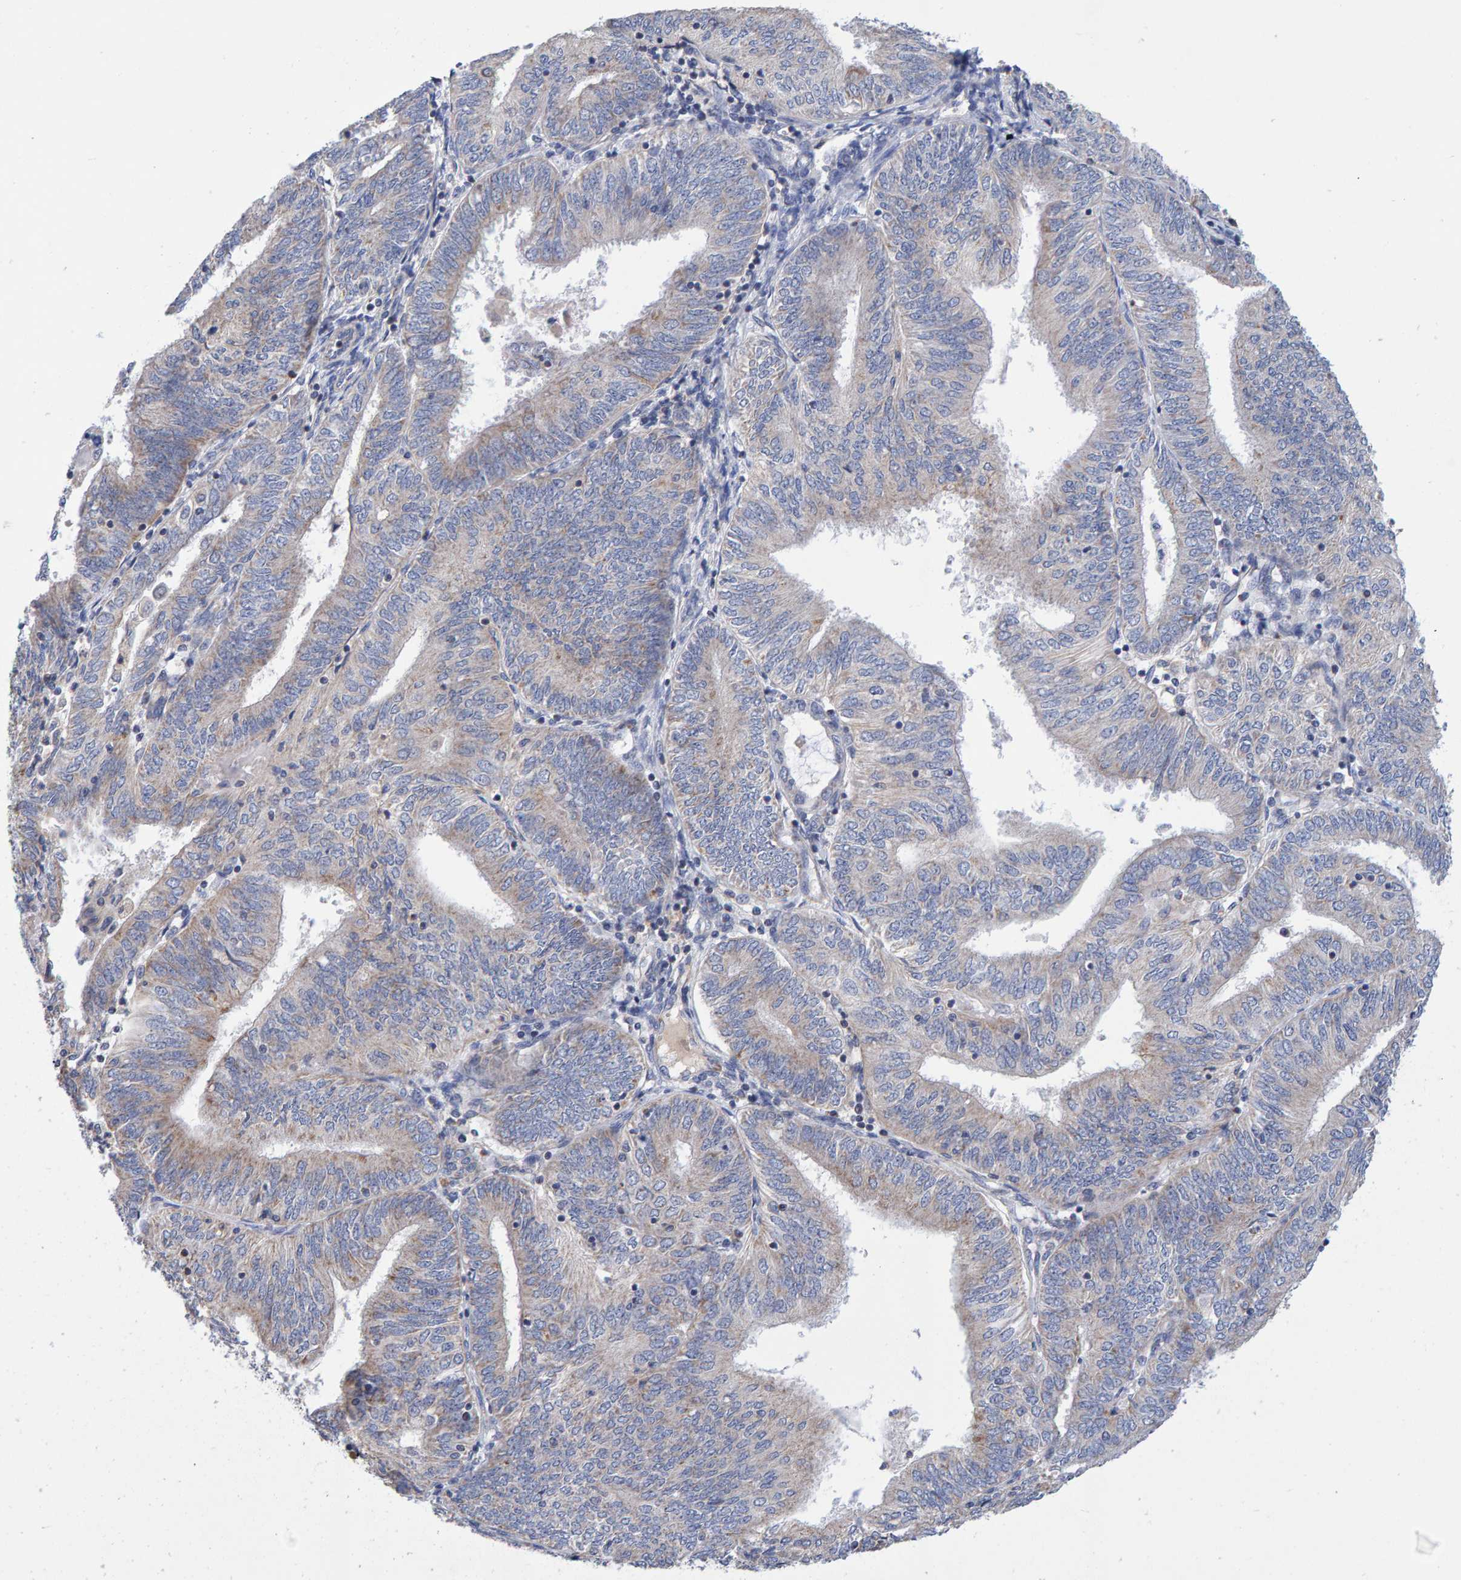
{"staining": {"intensity": "negative", "quantity": "none", "location": "none"}, "tissue": "endometrial cancer", "cell_type": "Tumor cells", "image_type": "cancer", "snomed": [{"axis": "morphology", "description": "Adenocarcinoma, NOS"}, {"axis": "topography", "description": "Endometrium"}], "caption": "Immunohistochemical staining of endometrial cancer displays no significant staining in tumor cells.", "gene": "EFR3A", "patient": {"sex": "female", "age": 58}}